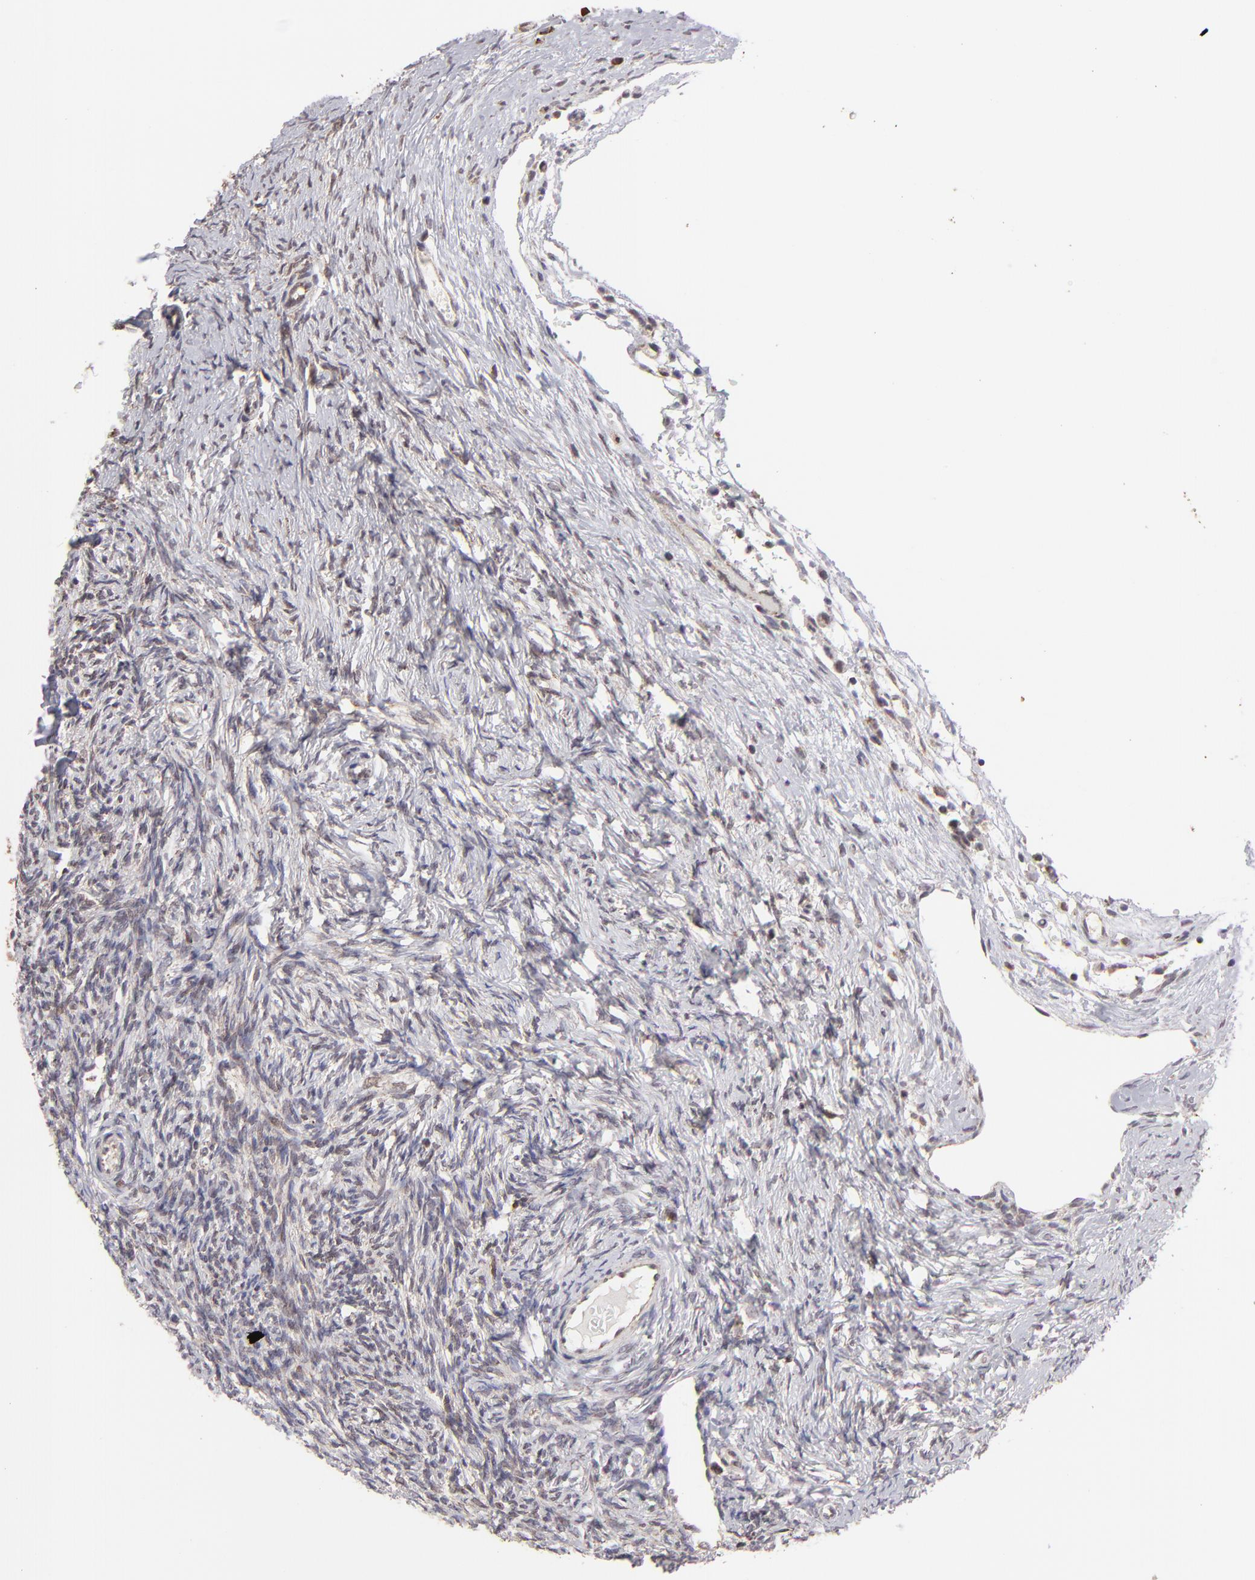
{"staining": {"intensity": "weak", "quantity": "25%-75%", "location": "cytoplasmic/membranous,nuclear"}, "tissue": "ovary", "cell_type": "Ovarian stroma cells", "image_type": "normal", "snomed": [{"axis": "morphology", "description": "Normal tissue, NOS"}, {"axis": "topography", "description": "Ovary"}], "caption": "Ovary stained with a brown dye reveals weak cytoplasmic/membranous,nuclear positive positivity in approximately 25%-75% of ovarian stroma cells.", "gene": "SLC15A1", "patient": {"sex": "female", "age": 32}}